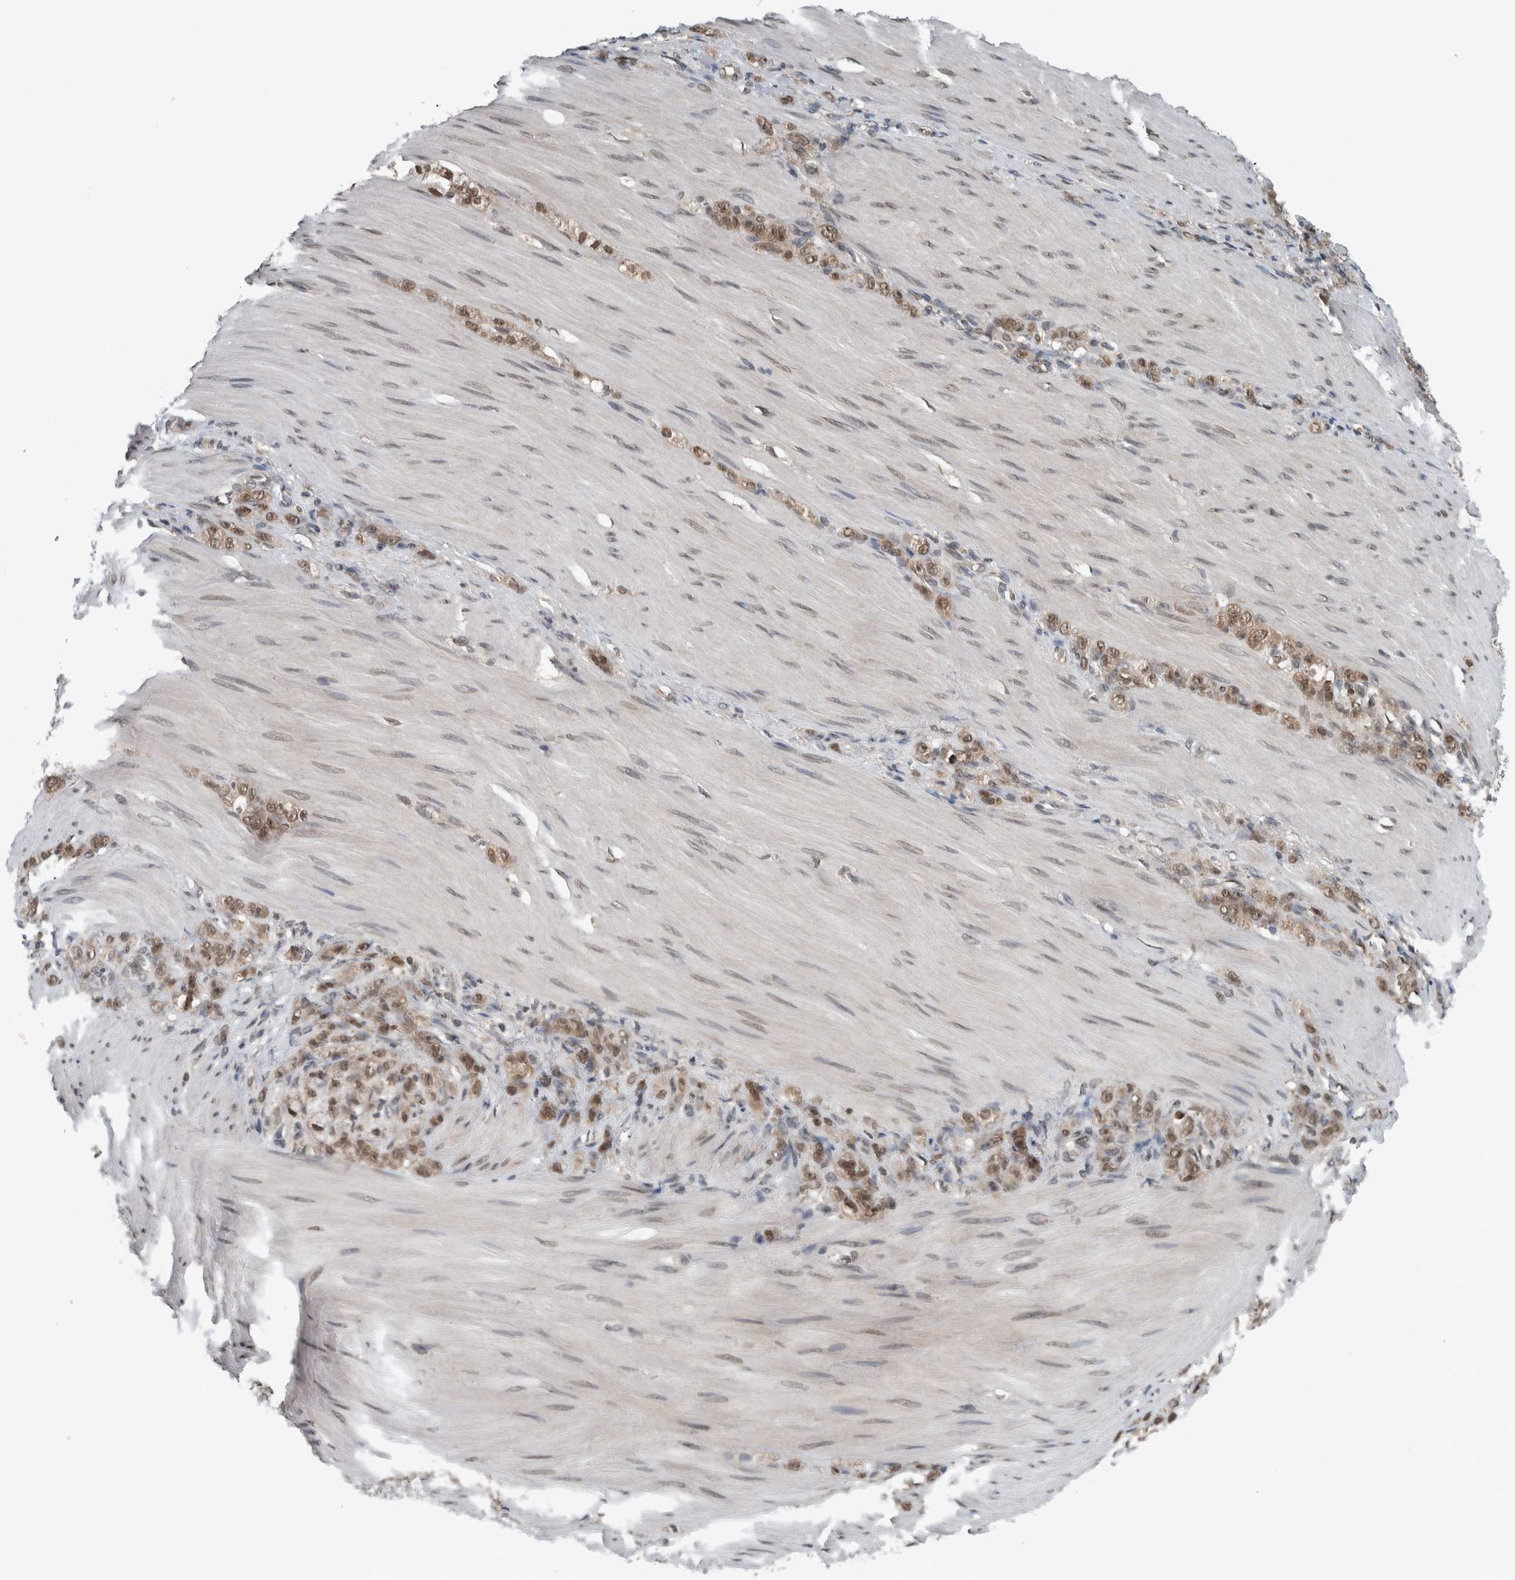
{"staining": {"intensity": "weak", "quantity": ">75%", "location": "cytoplasmic/membranous,nuclear"}, "tissue": "stomach cancer", "cell_type": "Tumor cells", "image_type": "cancer", "snomed": [{"axis": "morphology", "description": "Normal tissue, NOS"}, {"axis": "morphology", "description": "Adenocarcinoma, NOS"}, {"axis": "topography", "description": "Stomach"}], "caption": "An image showing weak cytoplasmic/membranous and nuclear expression in about >75% of tumor cells in stomach cancer, as visualized by brown immunohistochemical staining.", "gene": "SPAG7", "patient": {"sex": "male", "age": 82}}